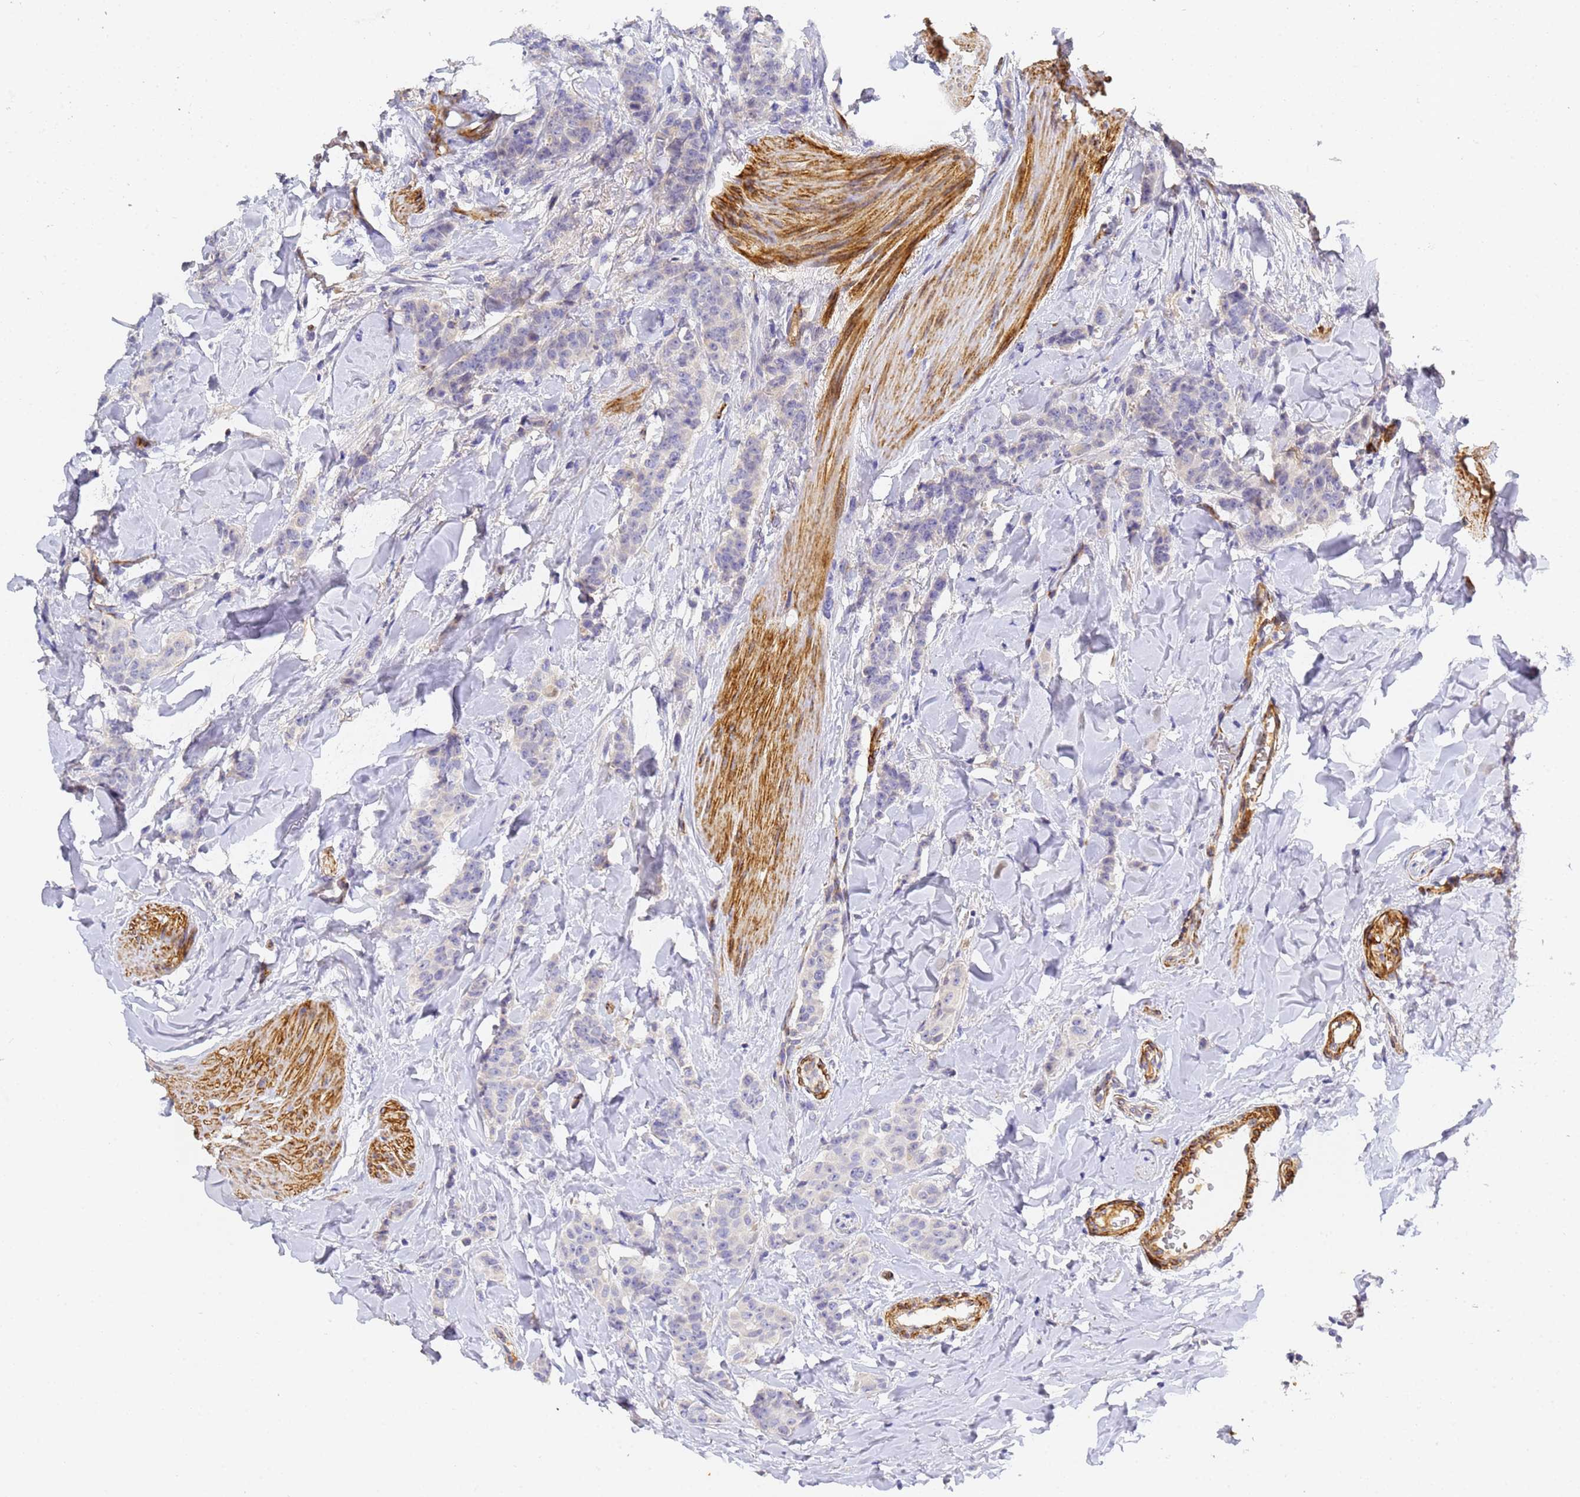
{"staining": {"intensity": "negative", "quantity": "none", "location": "none"}, "tissue": "breast cancer", "cell_type": "Tumor cells", "image_type": "cancer", "snomed": [{"axis": "morphology", "description": "Duct carcinoma"}, {"axis": "topography", "description": "Breast"}], "caption": "The photomicrograph displays no staining of tumor cells in breast cancer.", "gene": "CFH", "patient": {"sex": "female", "age": 40}}